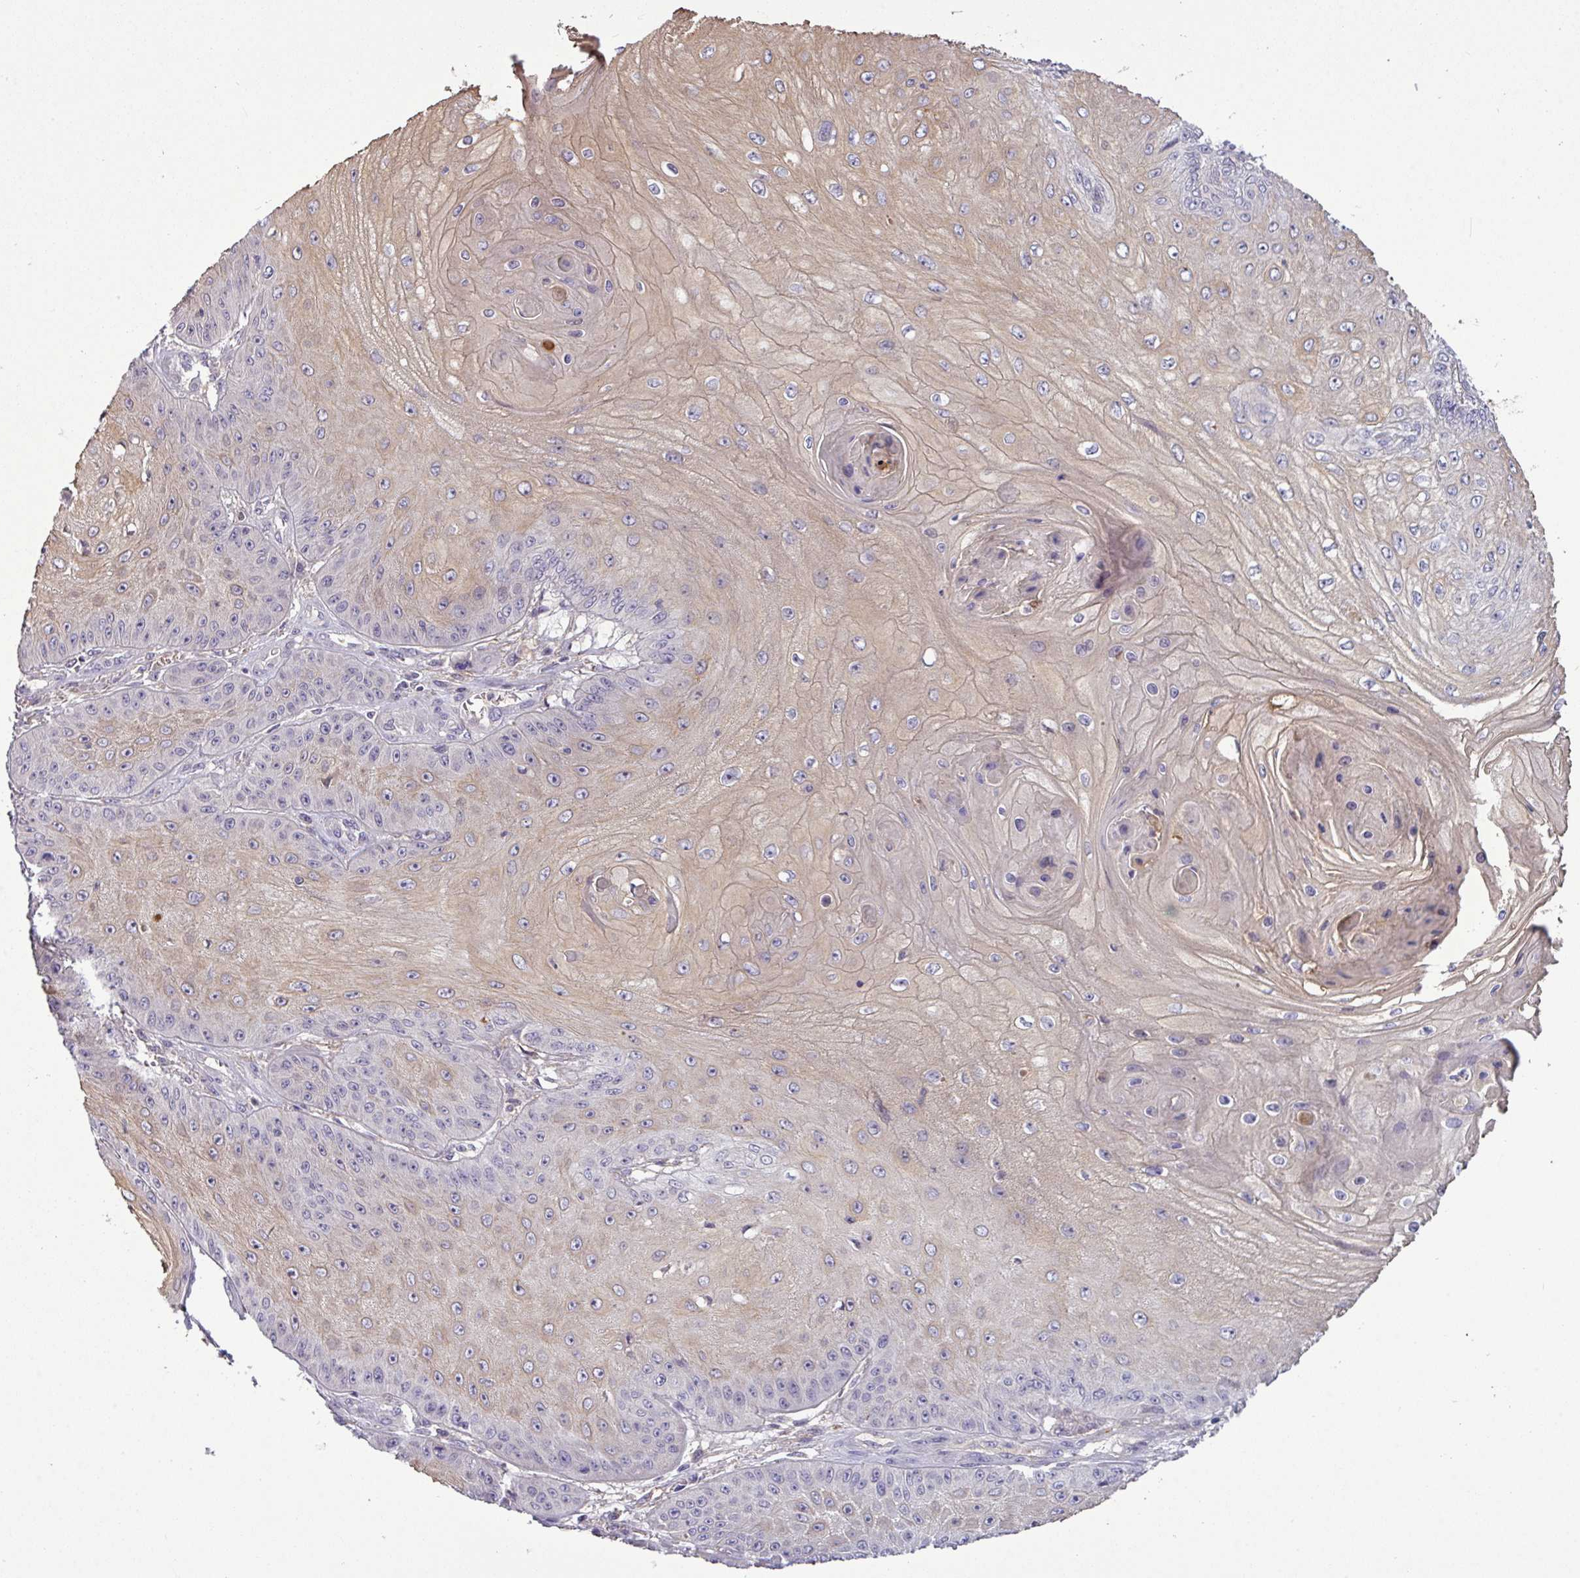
{"staining": {"intensity": "weak", "quantity": ">75%", "location": "cytoplasmic/membranous"}, "tissue": "skin cancer", "cell_type": "Tumor cells", "image_type": "cancer", "snomed": [{"axis": "morphology", "description": "Squamous cell carcinoma, NOS"}, {"axis": "topography", "description": "Skin"}], "caption": "An image of human skin cancer stained for a protein displays weak cytoplasmic/membranous brown staining in tumor cells.", "gene": "TMEM62", "patient": {"sex": "male", "age": 70}}